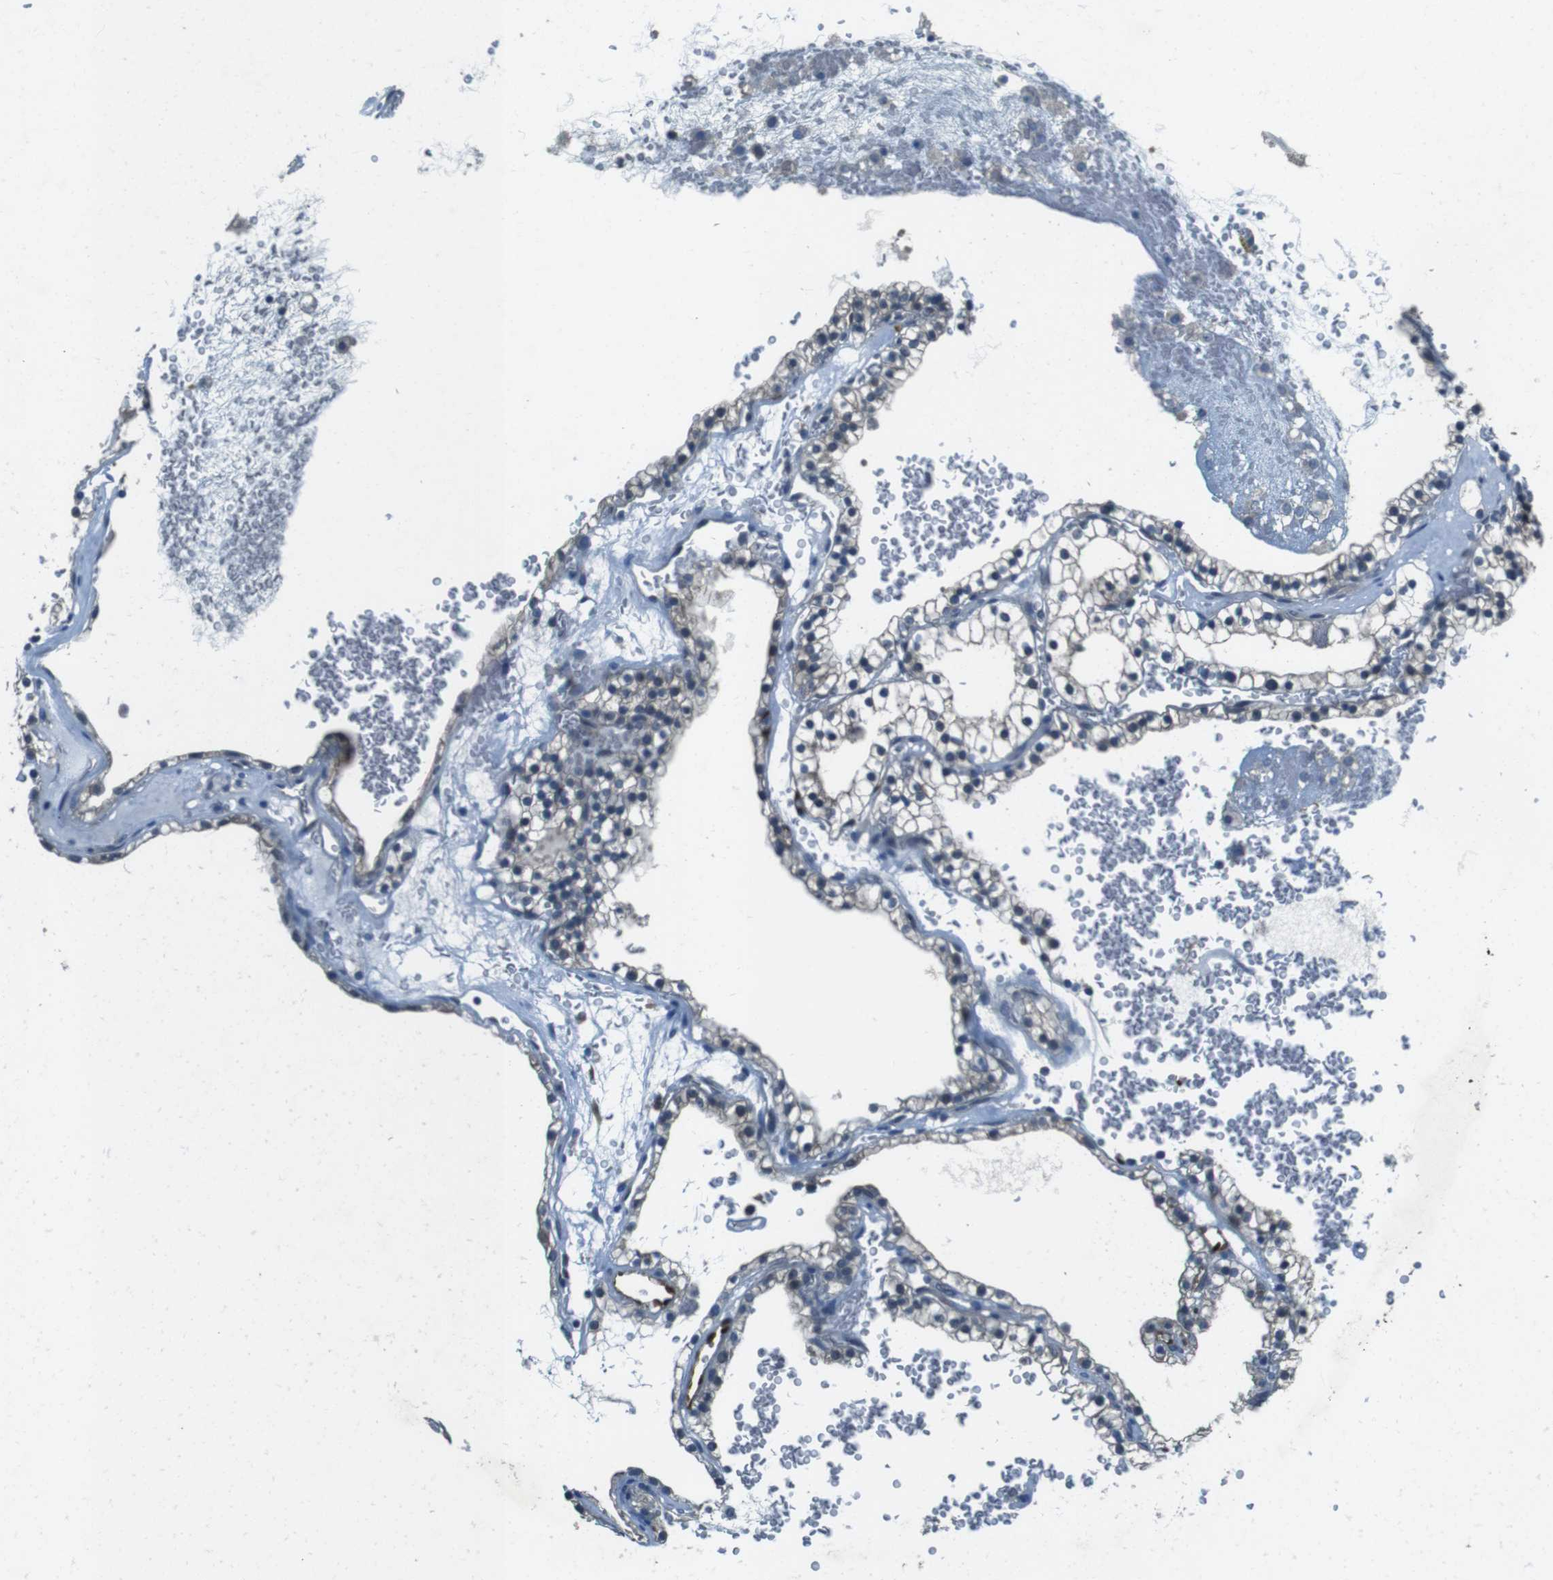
{"staining": {"intensity": "negative", "quantity": "none", "location": "none"}, "tissue": "renal cancer", "cell_type": "Tumor cells", "image_type": "cancer", "snomed": [{"axis": "morphology", "description": "Adenocarcinoma, NOS"}, {"axis": "topography", "description": "Kidney"}], "caption": "This is an immunohistochemistry image of human renal adenocarcinoma. There is no positivity in tumor cells.", "gene": "MFAP3", "patient": {"sex": "female", "age": 41}}